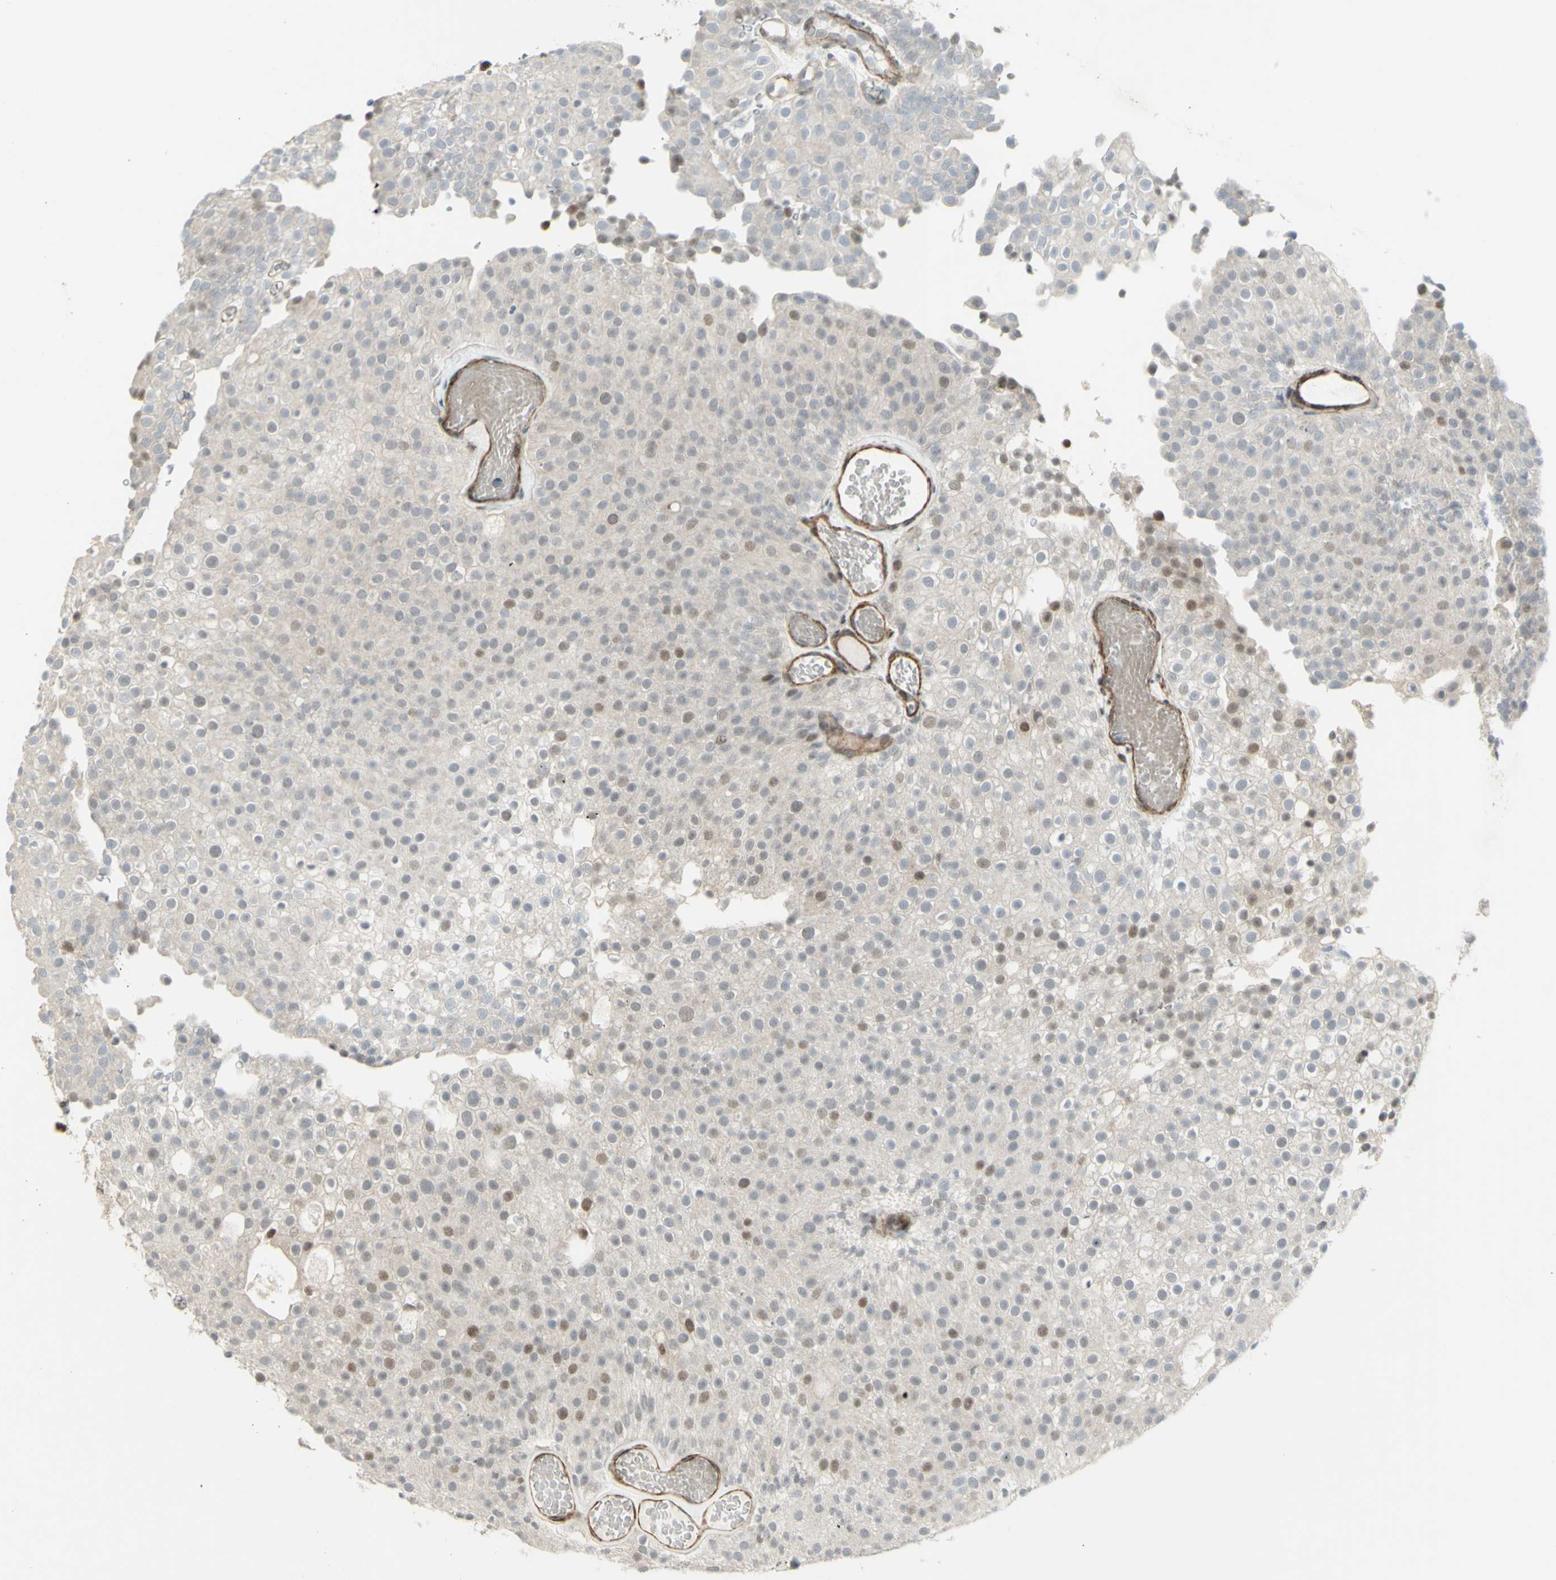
{"staining": {"intensity": "weak", "quantity": "<25%", "location": "nuclear"}, "tissue": "urothelial cancer", "cell_type": "Tumor cells", "image_type": "cancer", "snomed": [{"axis": "morphology", "description": "Urothelial carcinoma, Low grade"}, {"axis": "topography", "description": "Urinary bladder"}], "caption": "The histopathology image reveals no significant positivity in tumor cells of low-grade urothelial carcinoma.", "gene": "ZMYM6", "patient": {"sex": "male", "age": 78}}